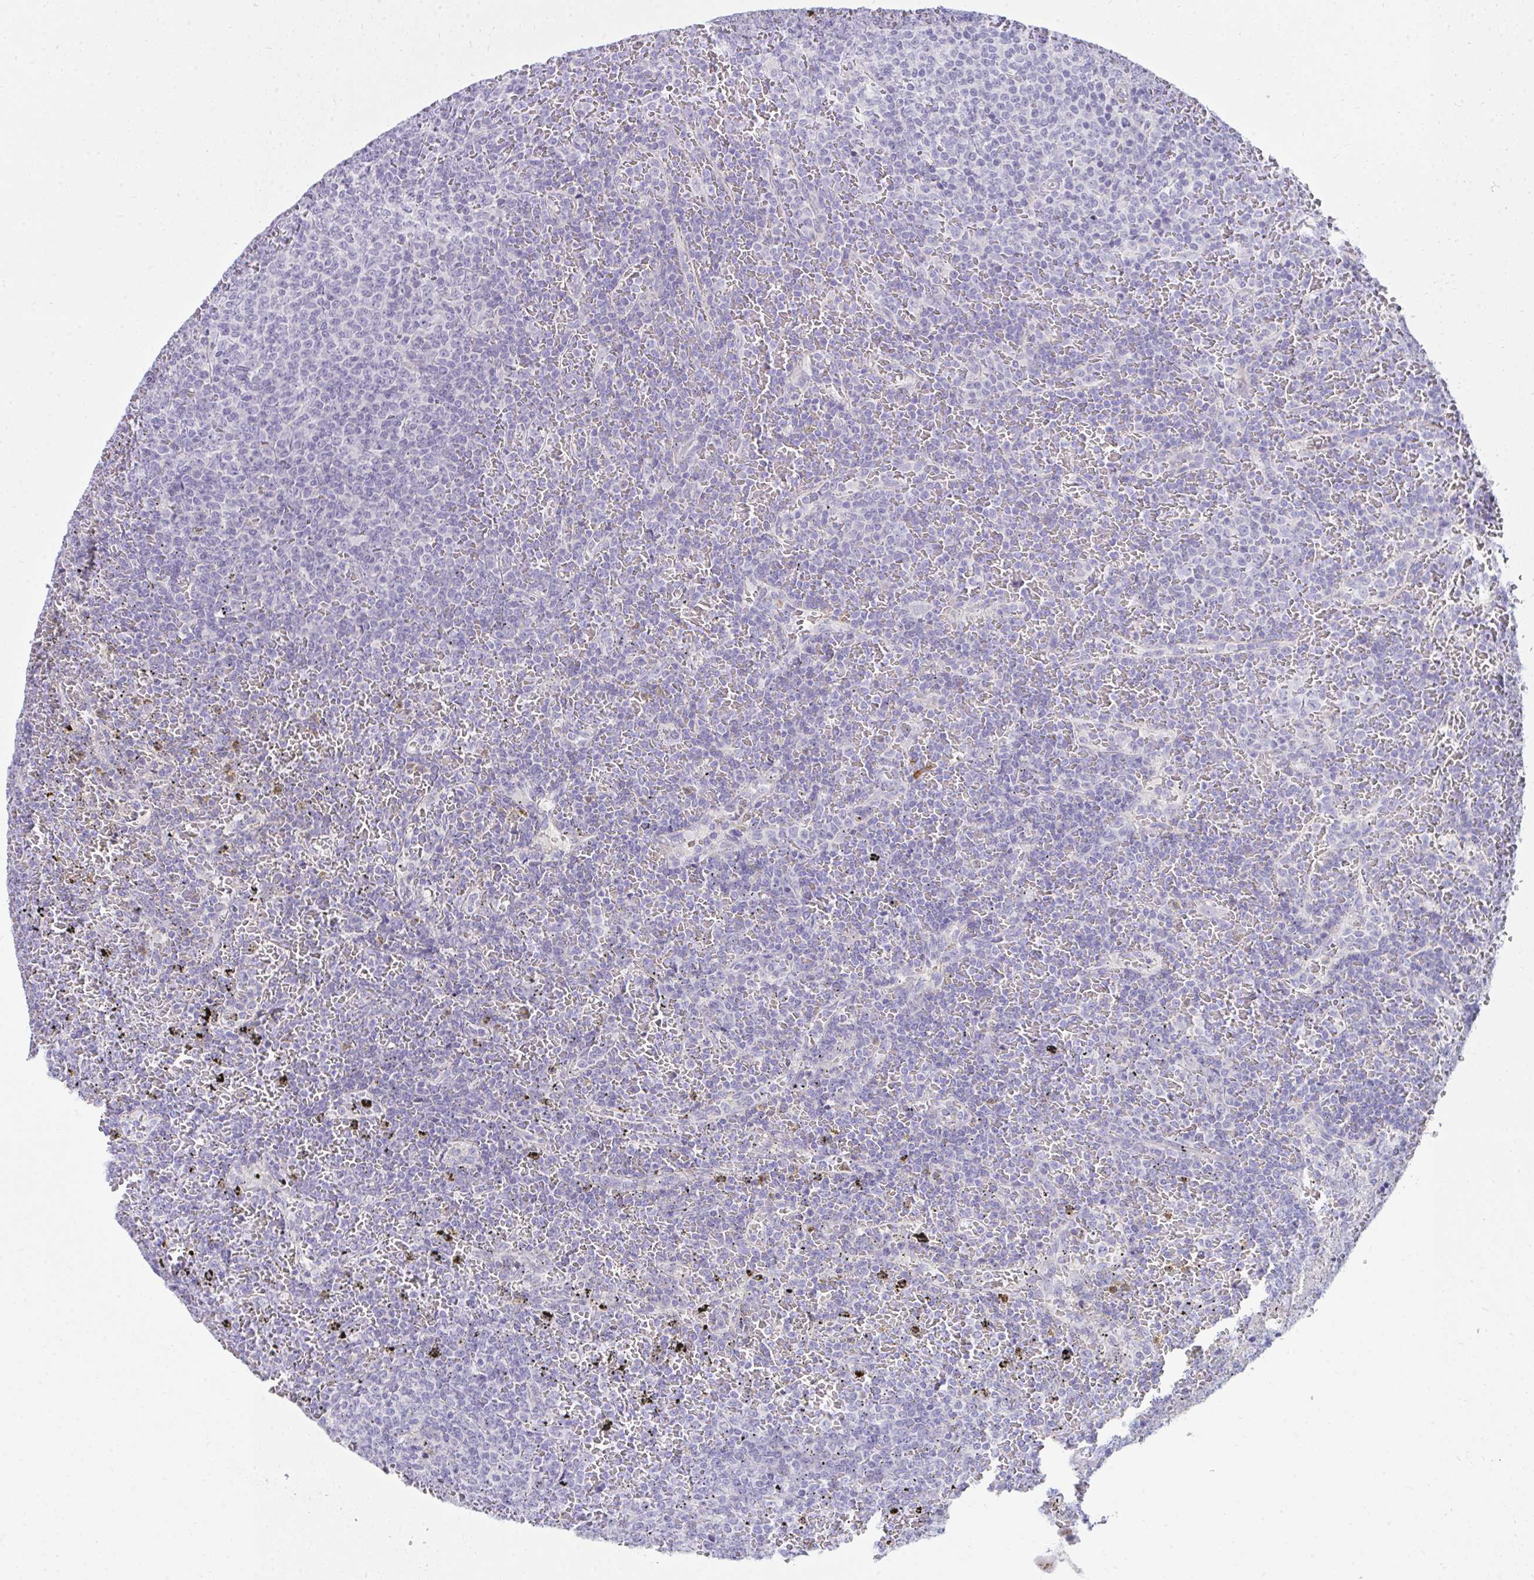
{"staining": {"intensity": "negative", "quantity": "none", "location": "none"}, "tissue": "lymphoma", "cell_type": "Tumor cells", "image_type": "cancer", "snomed": [{"axis": "morphology", "description": "Malignant lymphoma, non-Hodgkin's type, Low grade"}, {"axis": "topography", "description": "Spleen"}], "caption": "Immunohistochemistry (IHC) photomicrograph of human low-grade malignant lymphoma, non-Hodgkin's type stained for a protein (brown), which exhibits no positivity in tumor cells. (Stains: DAB immunohistochemistry with hematoxylin counter stain, Microscopy: brightfield microscopy at high magnification).", "gene": "LRRC36", "patient": {"sex": "female", "age": 77}}